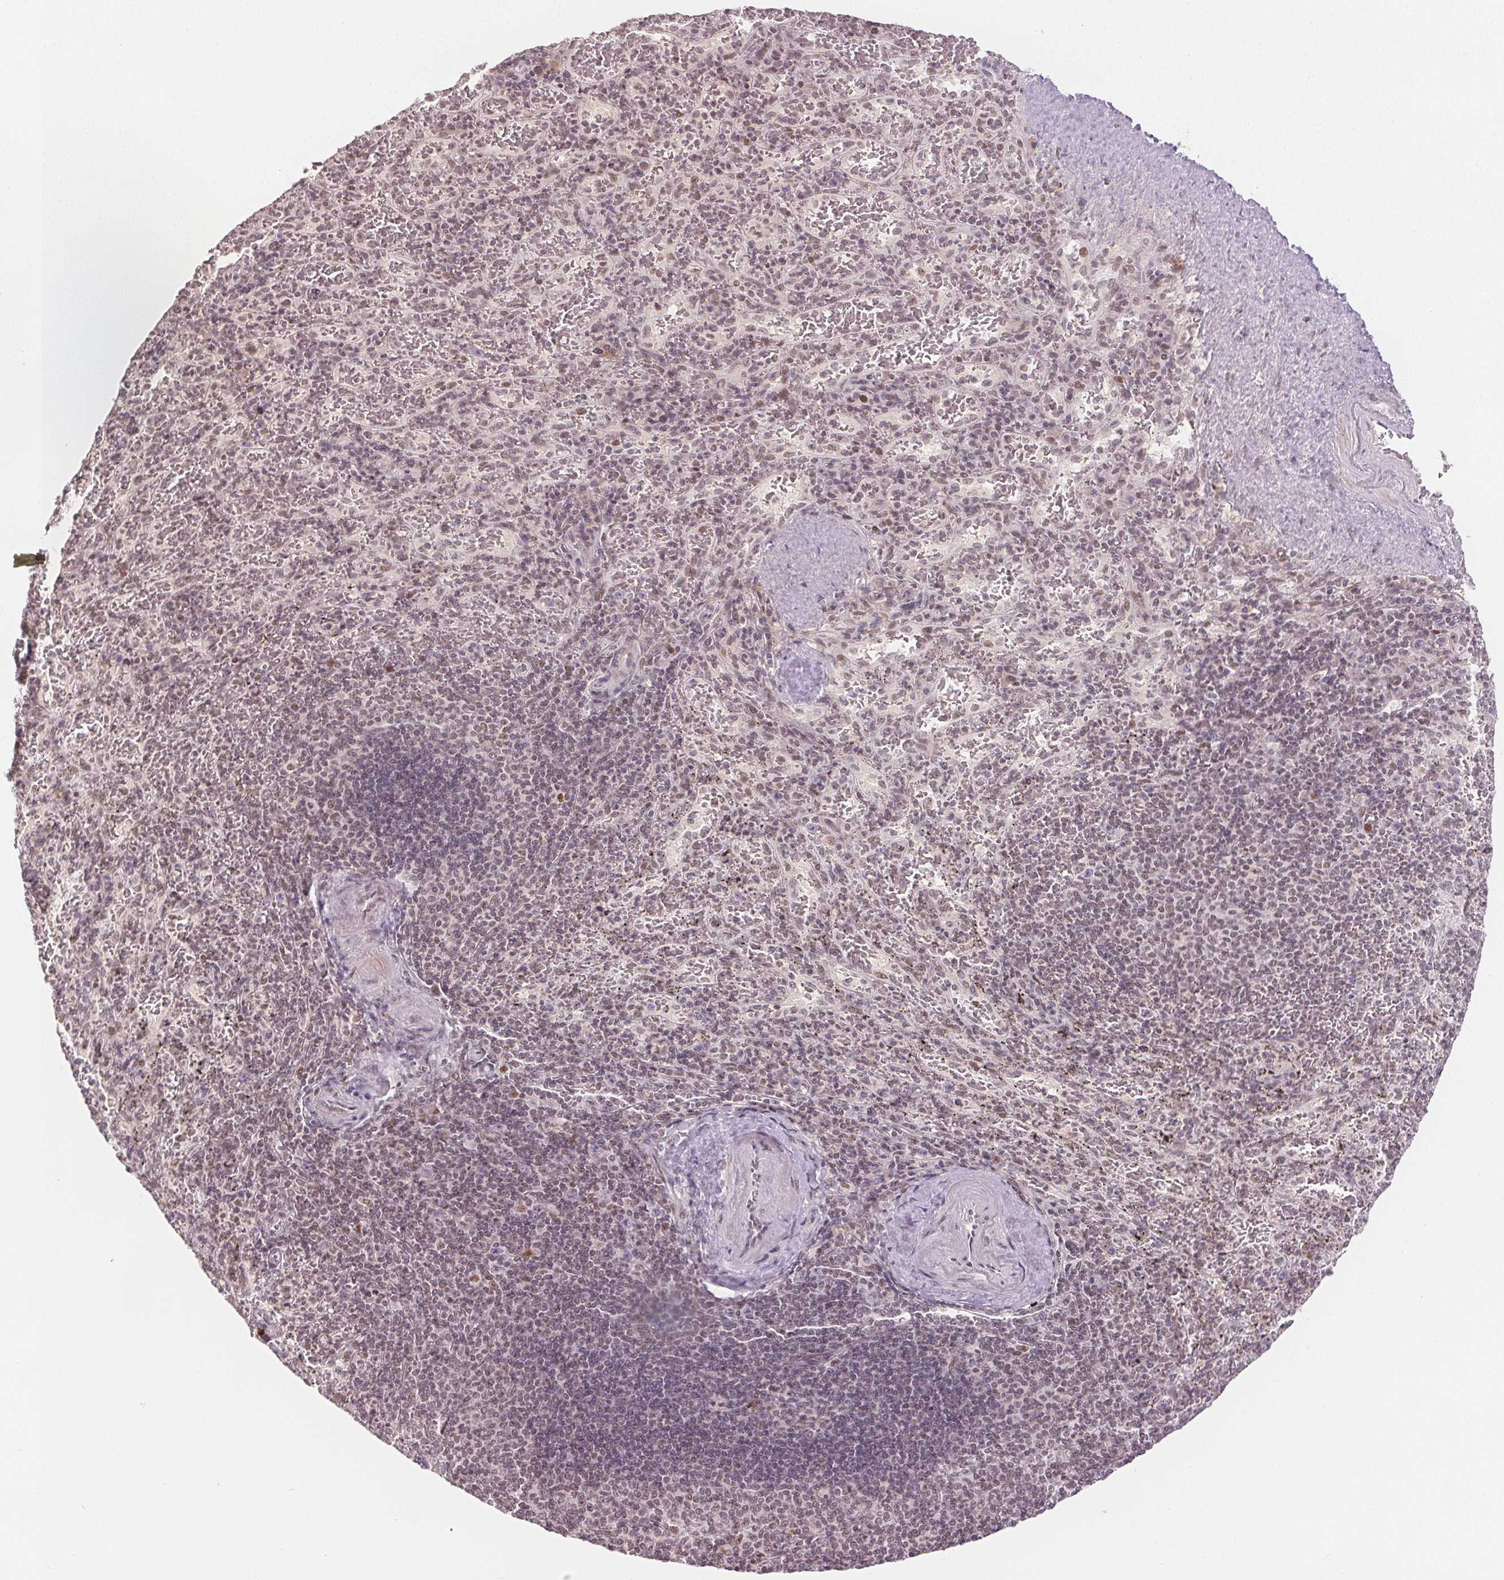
{"staining": {"intensity": "weak", "quantity": "25%-75%", "location": "nuclear"}, "tissue": "spleen", "cell_type": "Cells in red pulp", "image_type": "normal", "snomed": [{"axis": "morphology", "description": "Normal tissue, NOS"}, {"axis": "topography", "description": "Spleen"}], "caption": "Unremarkable spleen demonstrates weak nuclear positivity in approximately 25%-75% of cells in red pulp, visualized by immunohistochemistry.", "gene": "DEK", "patient": {"sex": "male", "age": 57}}